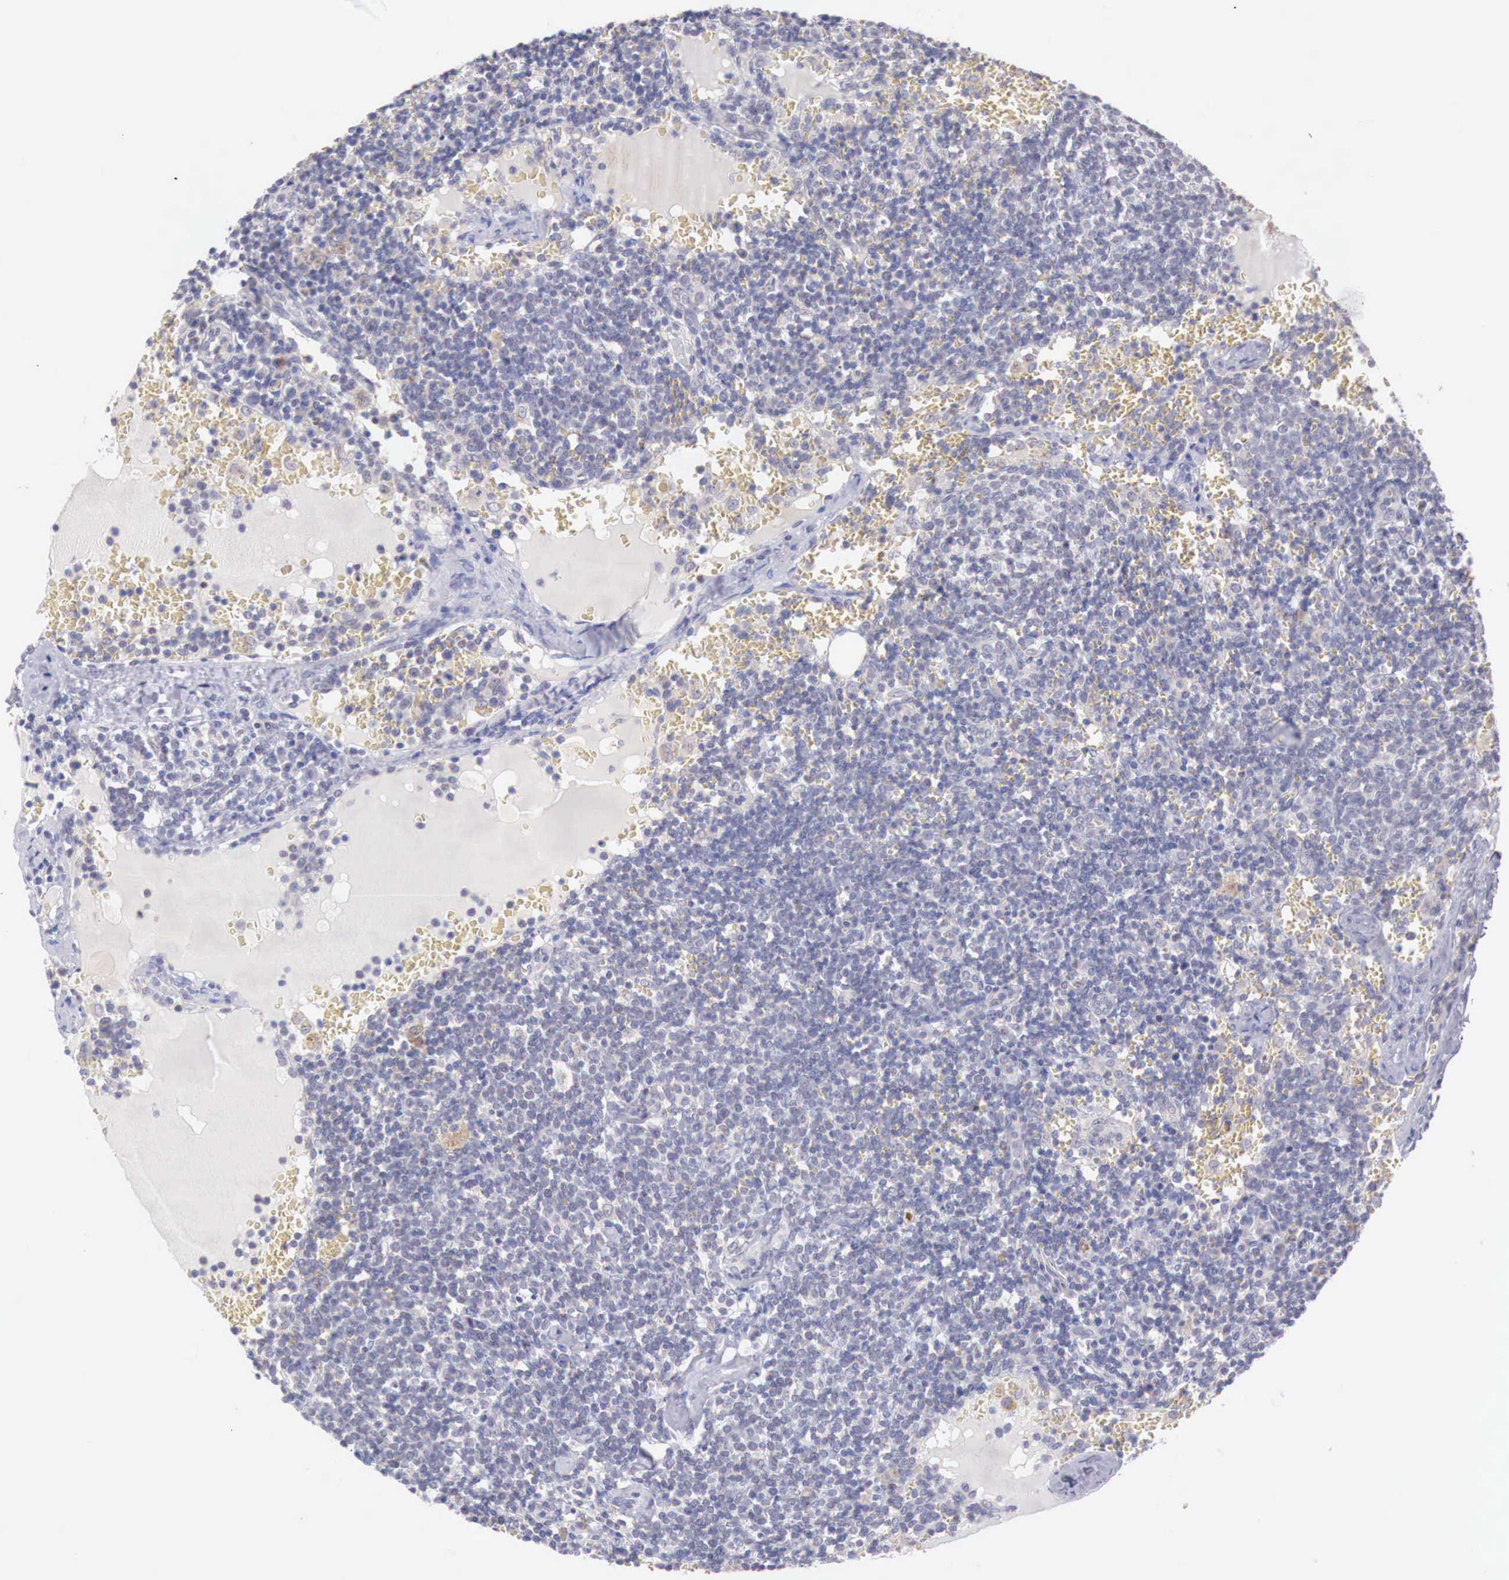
{"staining": {"intensity": "negative", "quantity": "none", "location": "none"}, "tissue": "lymphoma", "cell_type": "Tumor cells", "image_type": "cancer", "snomed": [{"axis": "morphology", "description": "Malignant lymphoma, non-Hodgkin's type, High grade"}, {"axis": "topography", "description": "Lymph node"}], "caption": "Immunohistochemistry (IHC) micrograph of neoplastic tissue: high-grade malignant lymphoma, non-Hodgkin's type stained with DAB reveals no significant protein positivity in tumor cells.", "gene": "TRIM13", "patient": {"sex": "female", "age": 76}}